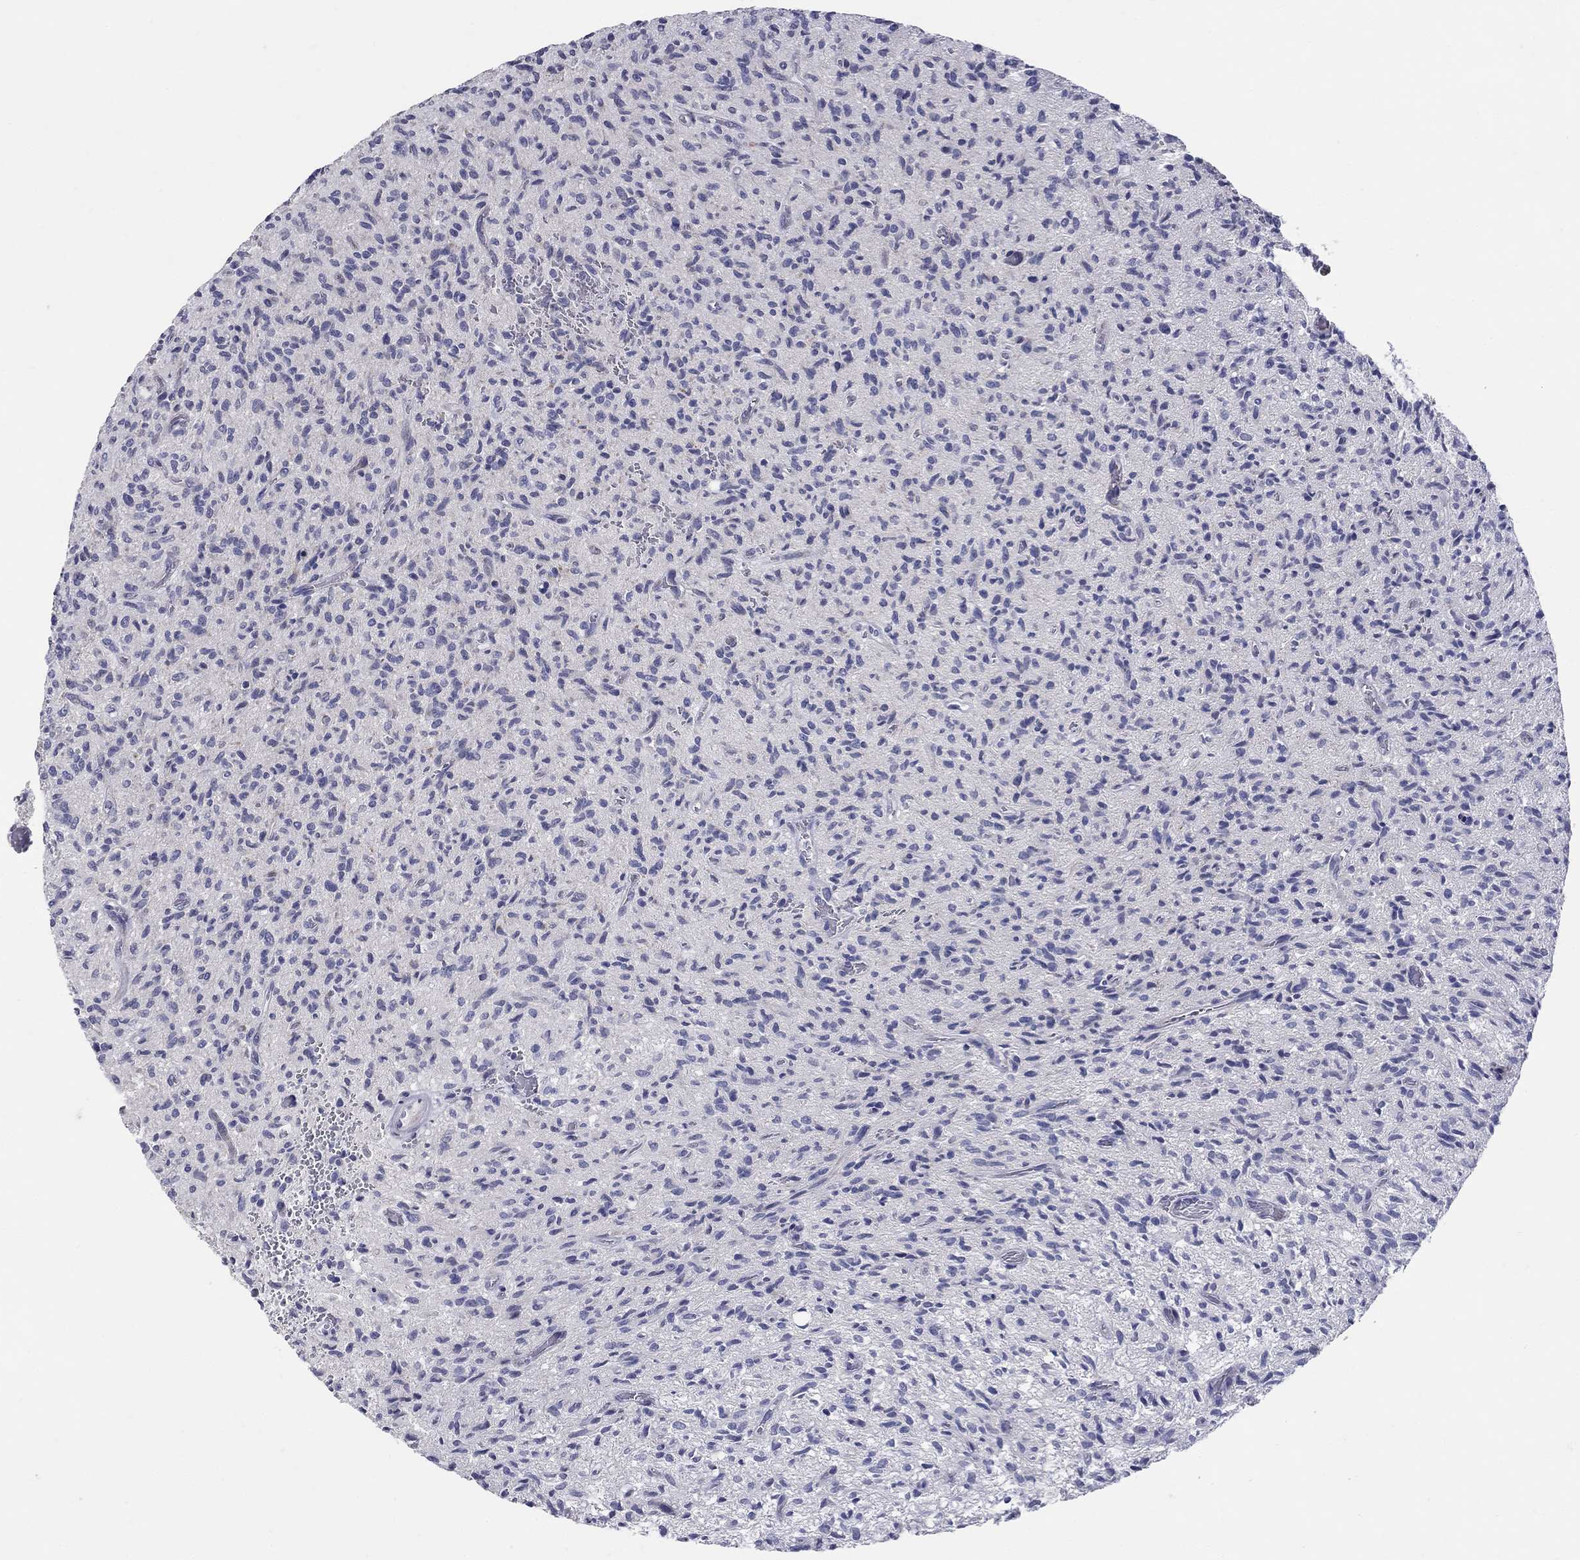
{"staining": {"intensity": "negative", "quantity": "none", "location": "none"}, "tissue": "glioma", "cell_type": "Tumor cells", "image_type": "cancer", "snomed": [{"axis": "morphology", "description": "Glioma, malignant, High grade"}, {"axis": "topography", "description": "Brain"}], "caption": "DAB immunohistochemical staining of human malignant glioma (high-grade) demonstrates no significant expression in tumor cells.", "gene": "HMX2", "patient": {"sex": "male", "age": 64}}